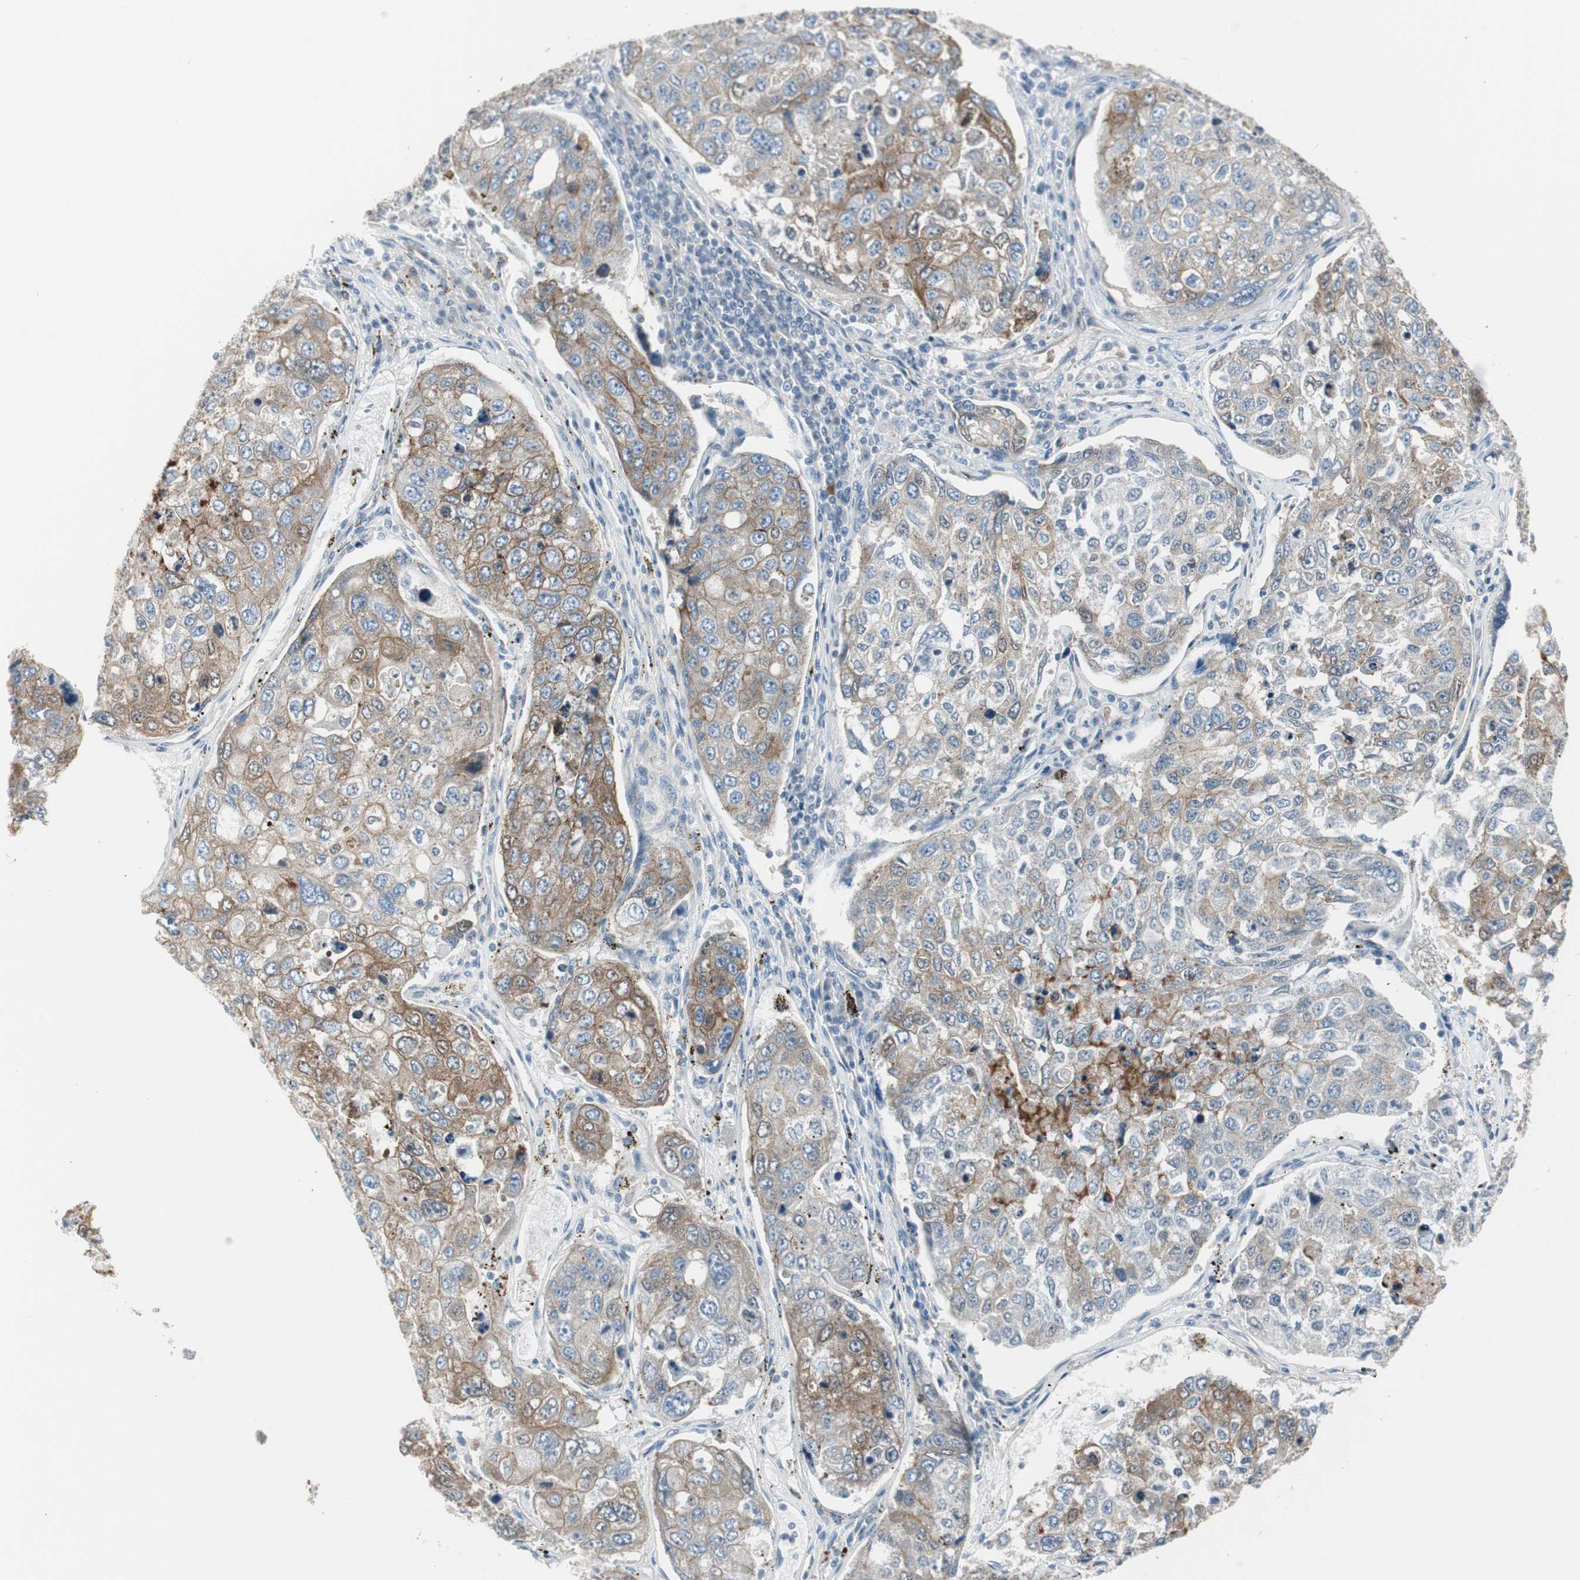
{"staining": {"intensity": "moderate", "quantity": ">75%", "location": "cytoplasmic/membranous"}, "tissue": "urothelial cancer", "cell_type": "Tumor cells", "image_type": "cancer", "snomed": [{"axis": "morphology", "description": "Urothelial carcinoma, High grade"}, {"axis": "topography", "description": "Lymph node"}, {"axis": "topography", "description": "Urinary bladder"}], "caption": "Urothelial cancer stained for a protein (brown) exhibits moderate cytoplasmic/membranous positive staining in about >75% of tumor cells.", "gene": "STXBP4", "patient": {"sex": "male", "age": 51}}